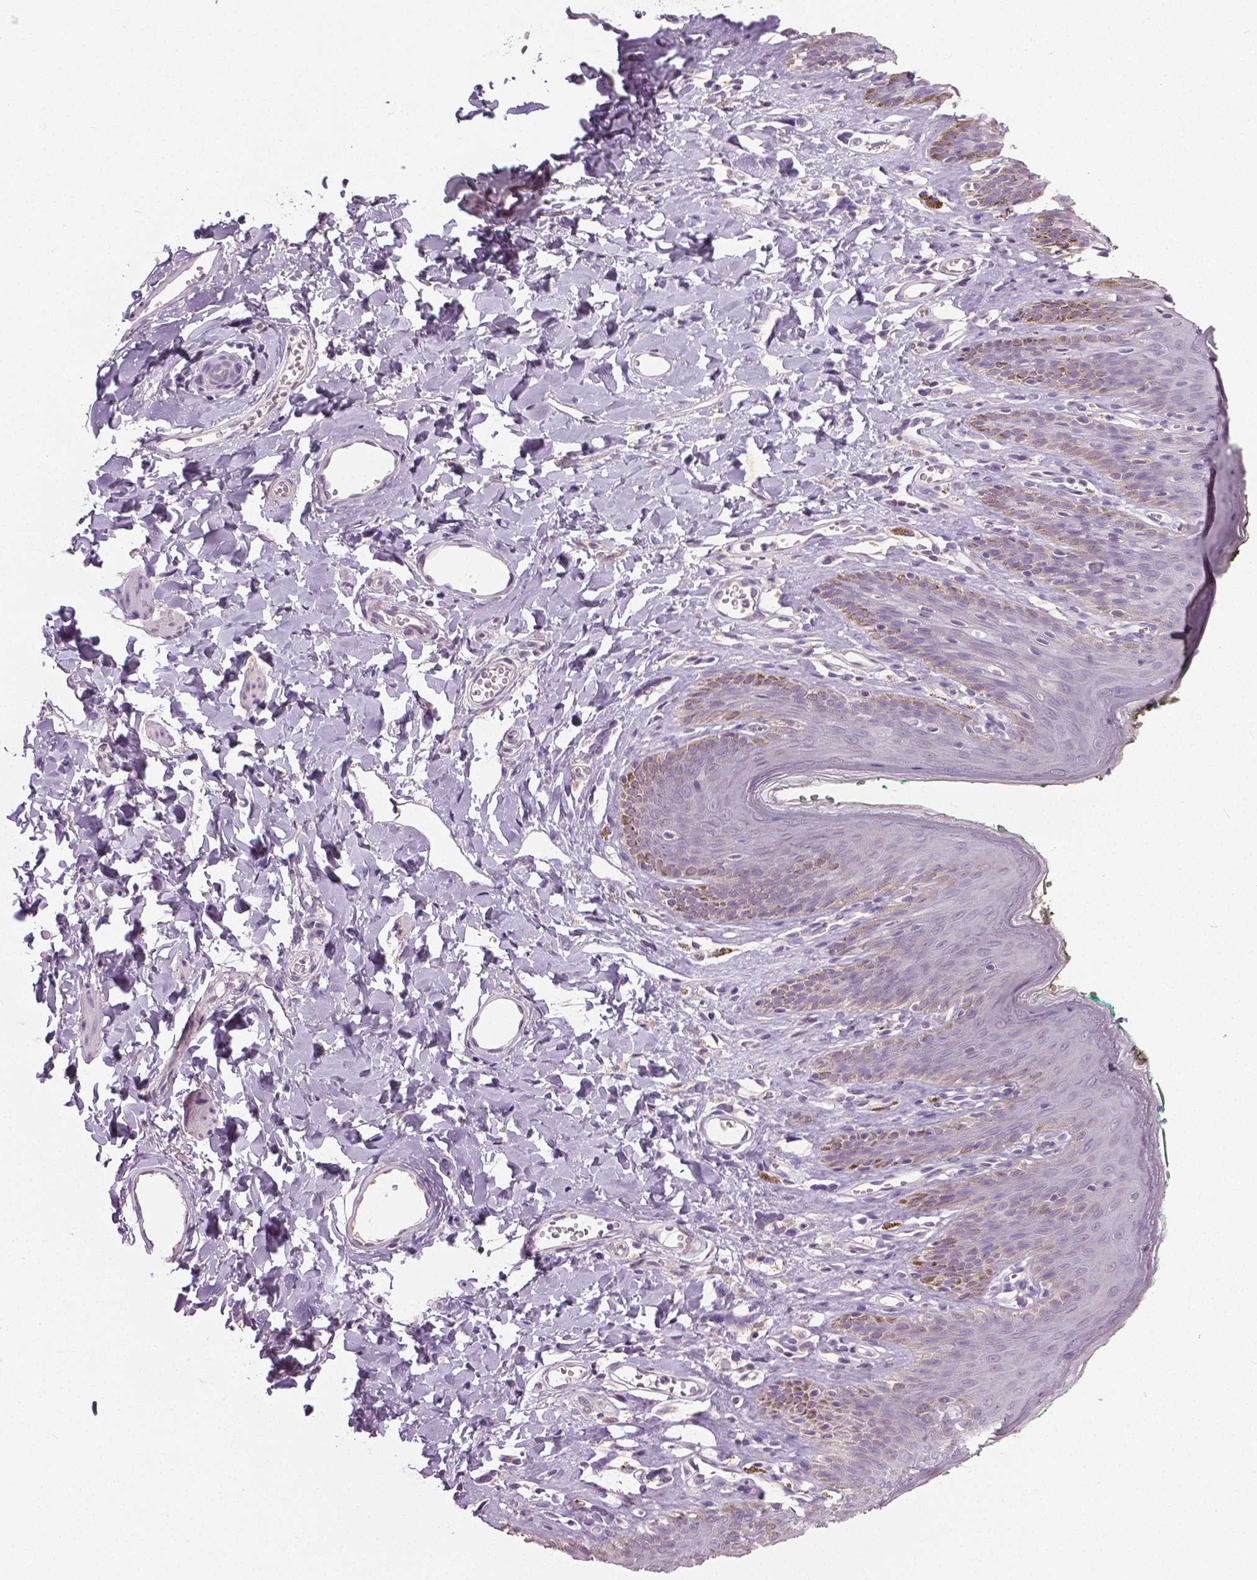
{"staining": {"intensity": "negative", "quantity": "none", "location": "none"}, "tissue": "skin", "cell_type": "Epidermal cells", "image_type": "normal", "snomed": [{"axis": "morphology", "description": "Normal tissue, NOS"}, {"axis": "topography", "description": "Vulva"}, {"axis": "topography", "description": "Peripheral nerve tissue"}], "caption": "DAB (3,3'-diaminobenzidine) immunohistochemical staining of normal human skin demonstrates no significant staining in epidermal cells.", "gene": "NECAB1", "patient": {"sex": "female", "age": 66}}